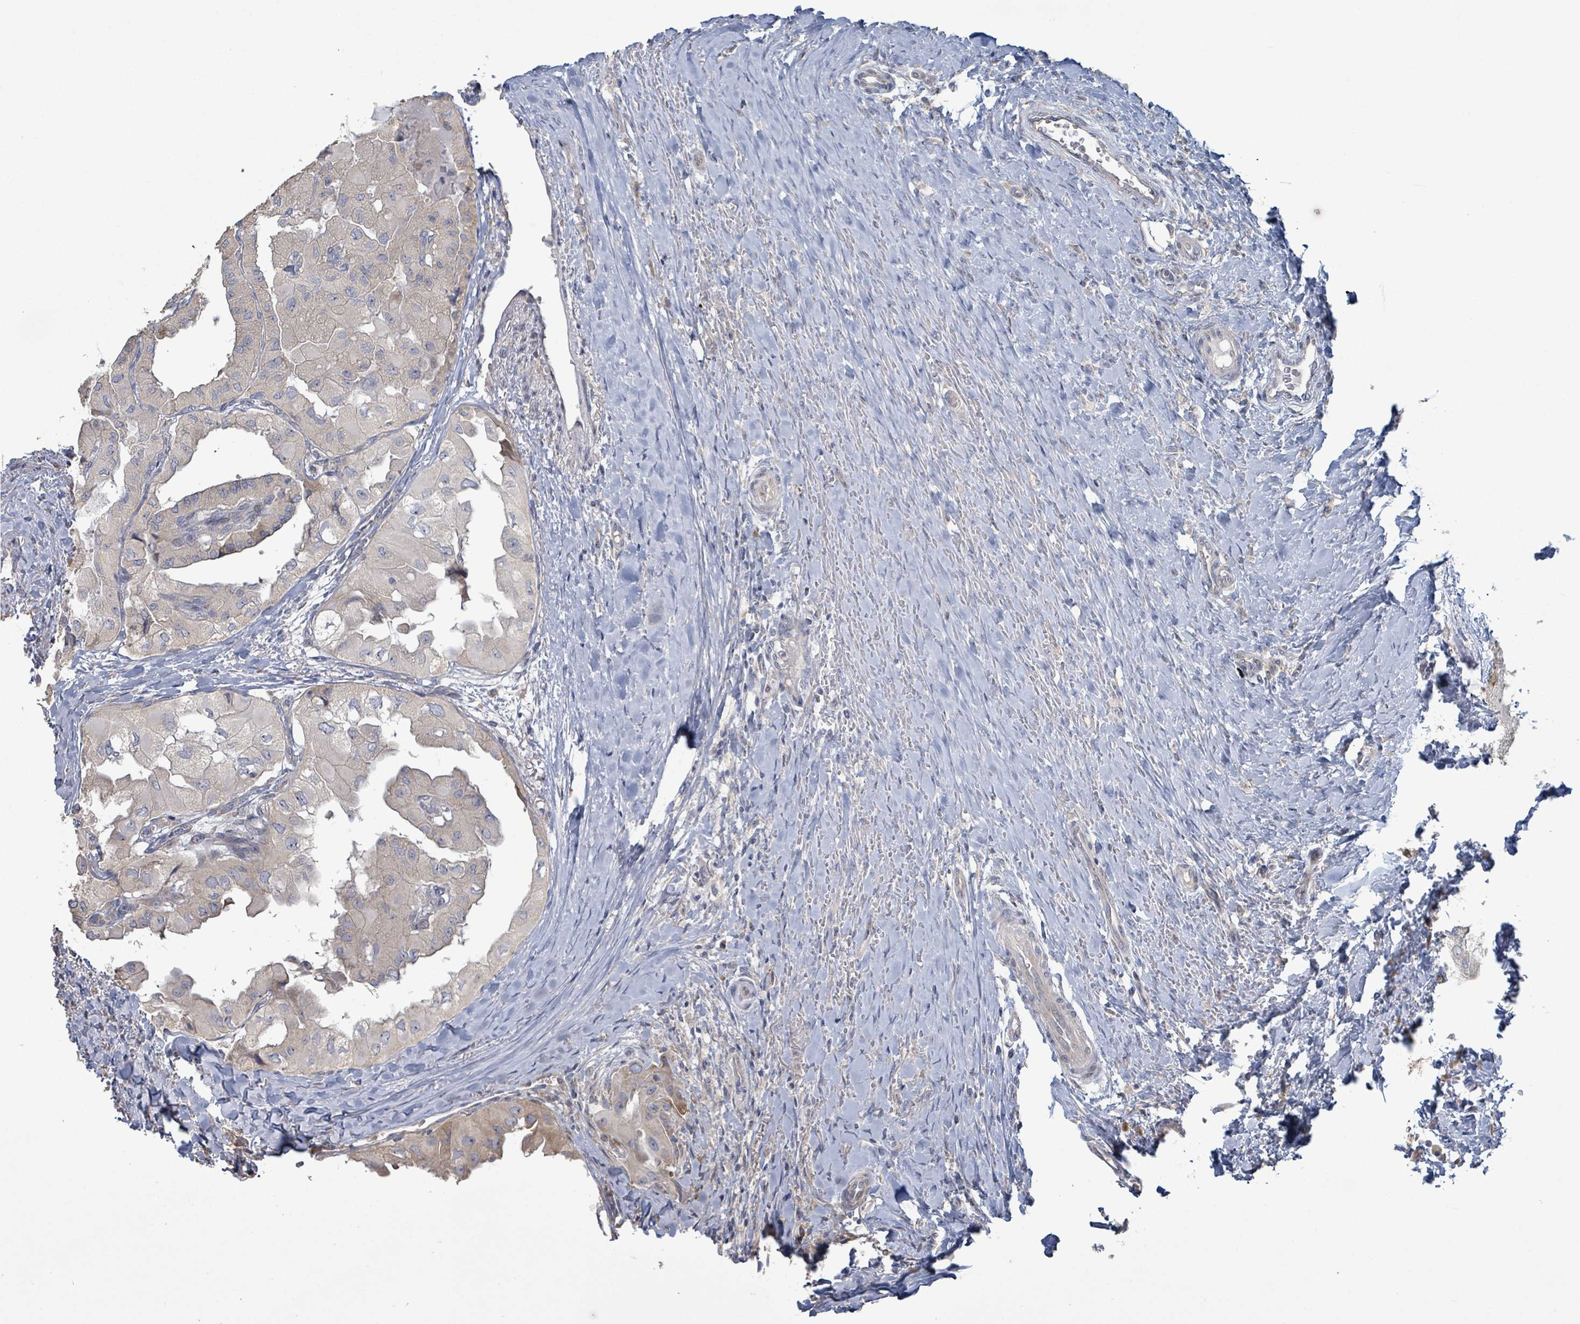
{"staining": {"intensity": "weak", "quantity": "<25%", "location": "cytoplasmic/membranous"}, "tissue": "thyroid cancer", "cell_type": "Tumor cells", "image_type": "cancer", "snomed": [{"axis": "morphology", "description": "Papillary adenocarcinoma, NOS"}, {"axis": "topography", "description": "Thyroid gland"}], "caption": "High magnification brightfield microscopy of thyroid cancer (papillary adenocarcinoma) stained with DAB (brown) and counterstained with hematoxylin (blue): tumor cells show no significant staining.", "gene": "RPL32", "patient": {"sex": "female", "age": 59}}